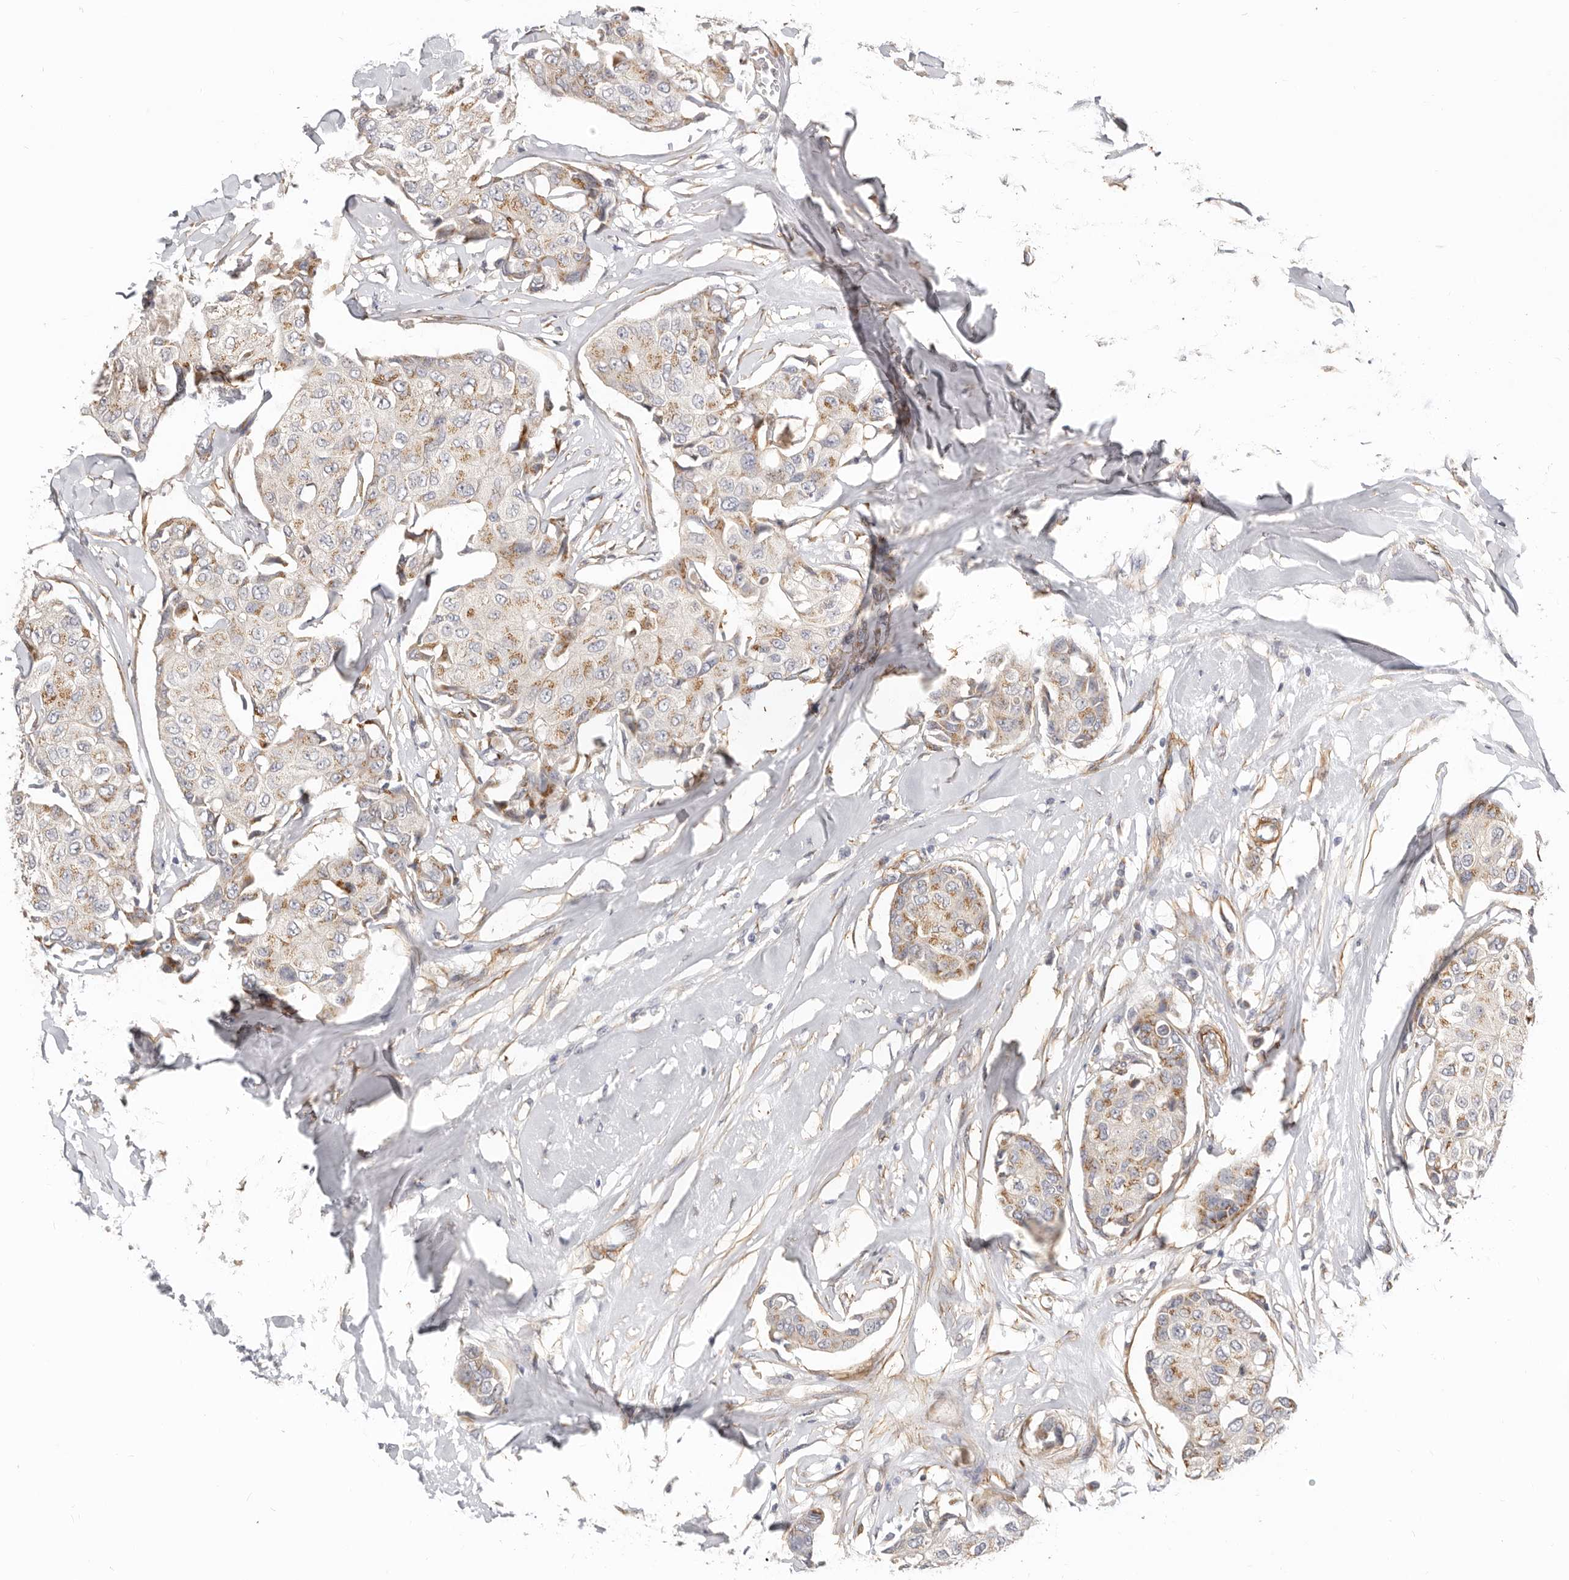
{"staining": {"intensity": "moderate", "quantity": ">75%", "location": "cytoplasmic/membranous"}, "tissue": "breast cancer", "cell_type": "Tumor cells", "image_type": "cancer", "snomed": [{"axis": "morphology", "description": "Duct carcinoma"}, {"axis": "topography", "description": "Breast"}], "caption": "Immunohistochemical staining of human breast cancer (infiltrating ductal carcinoma) shows medium levels of moderate cytoplasmic/membranous protein positivity in approximately >75% of tumor cells. (DAB = brown stain, brightfield microscopy at high magnification).", "gene": "RABAC1", "patient": {"sex": "female", "age": 80}}